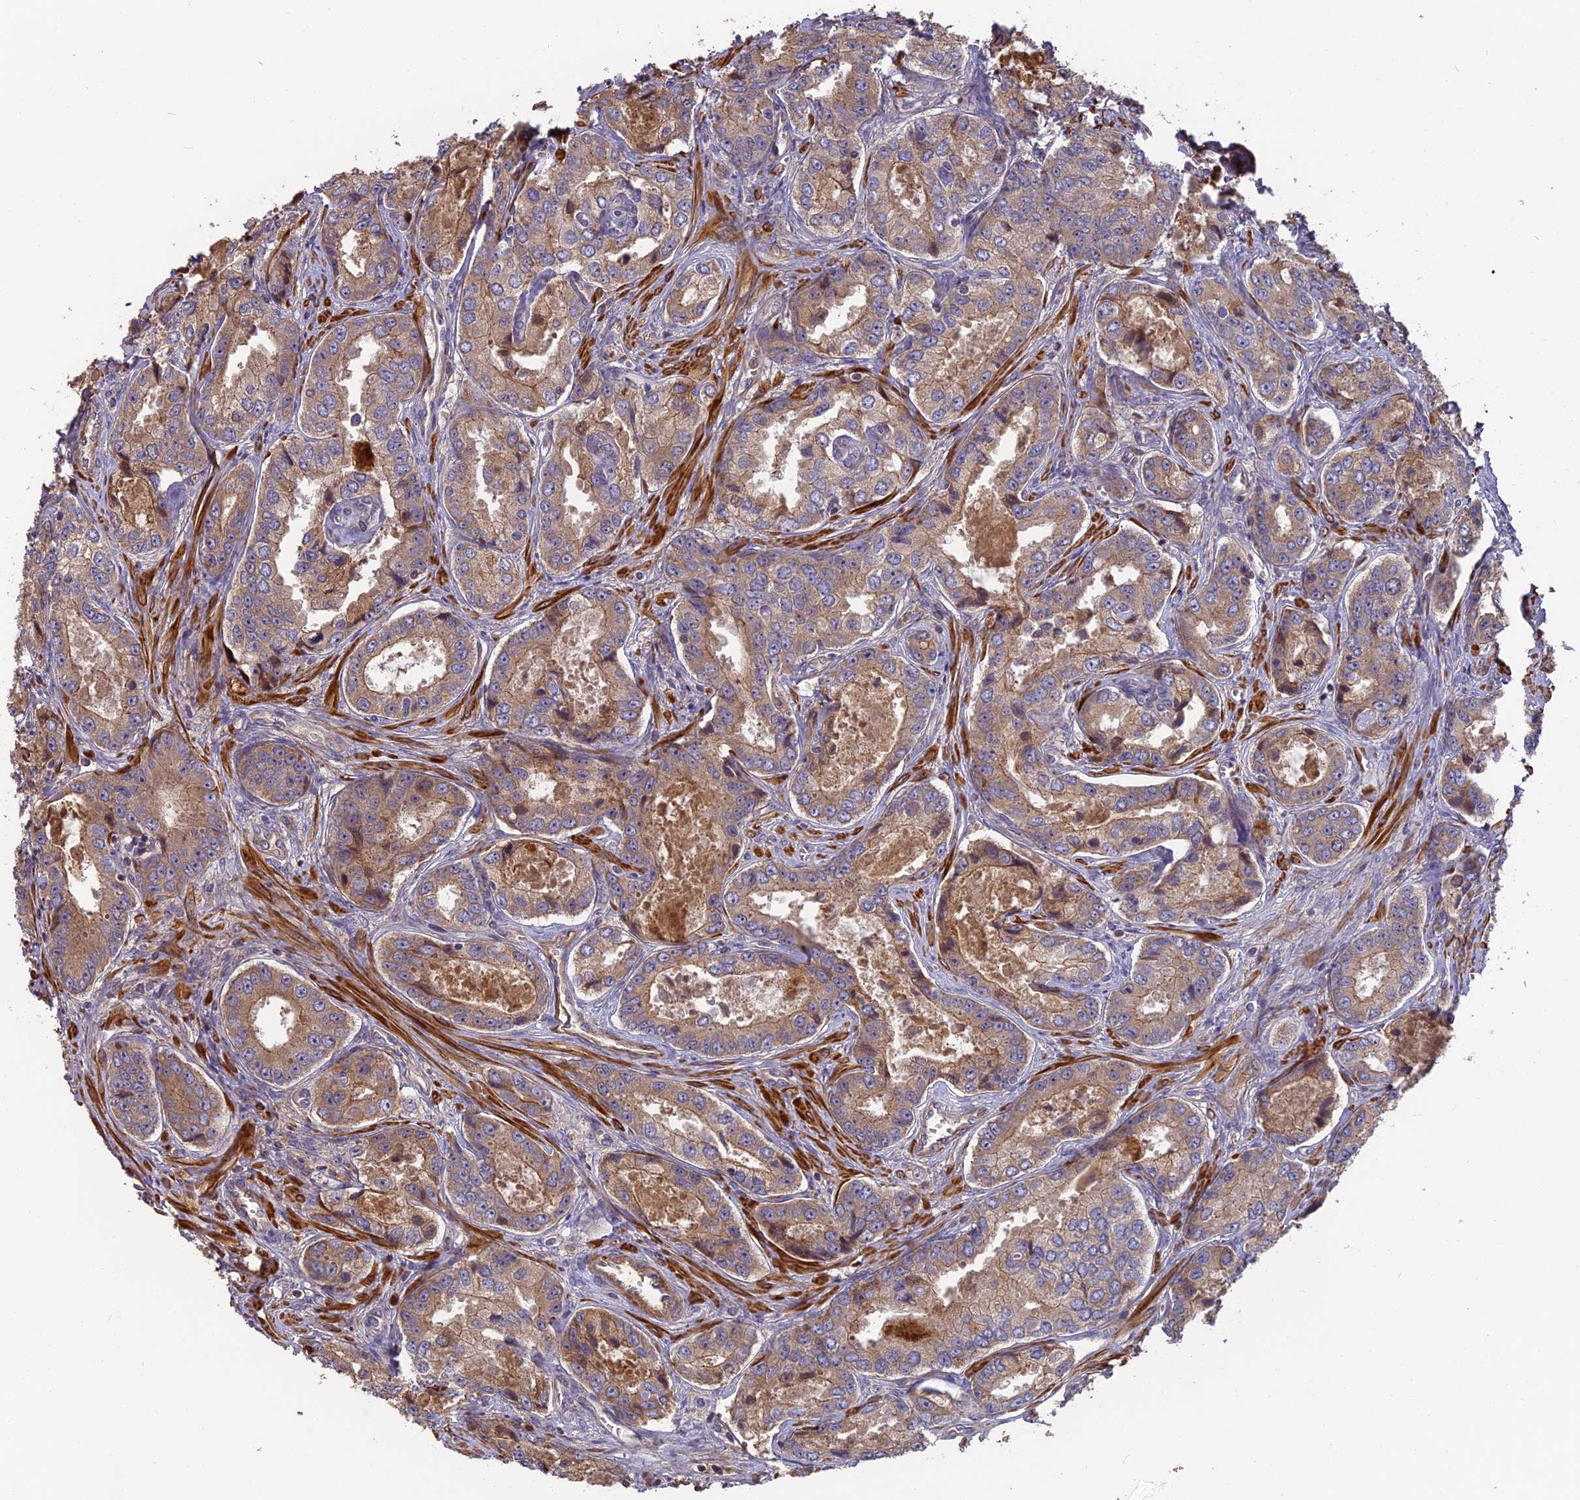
{"staining": {"intensity": "moderate", "quantity": ">75%", "location": "cytoplasmic/membranous"}, "tissue": "prostate cancer", "cell_type": "Tumor cells", "image_type": "cancer", "snomed": [{"axis": "morphology", "description": "Adenocarcinoma, Low grade"}, {"axis": "topography", "description": "Prostate"}], "caption": "Brown immunohistochemical staining in prostate adenocarcinoma (low-grade) demonstrates moderate cytoplasmic/membranous staining in approximately >75% of tumor cells.", "gene": "ERMAP", "patient": {"sex": "male", "age": 68}}